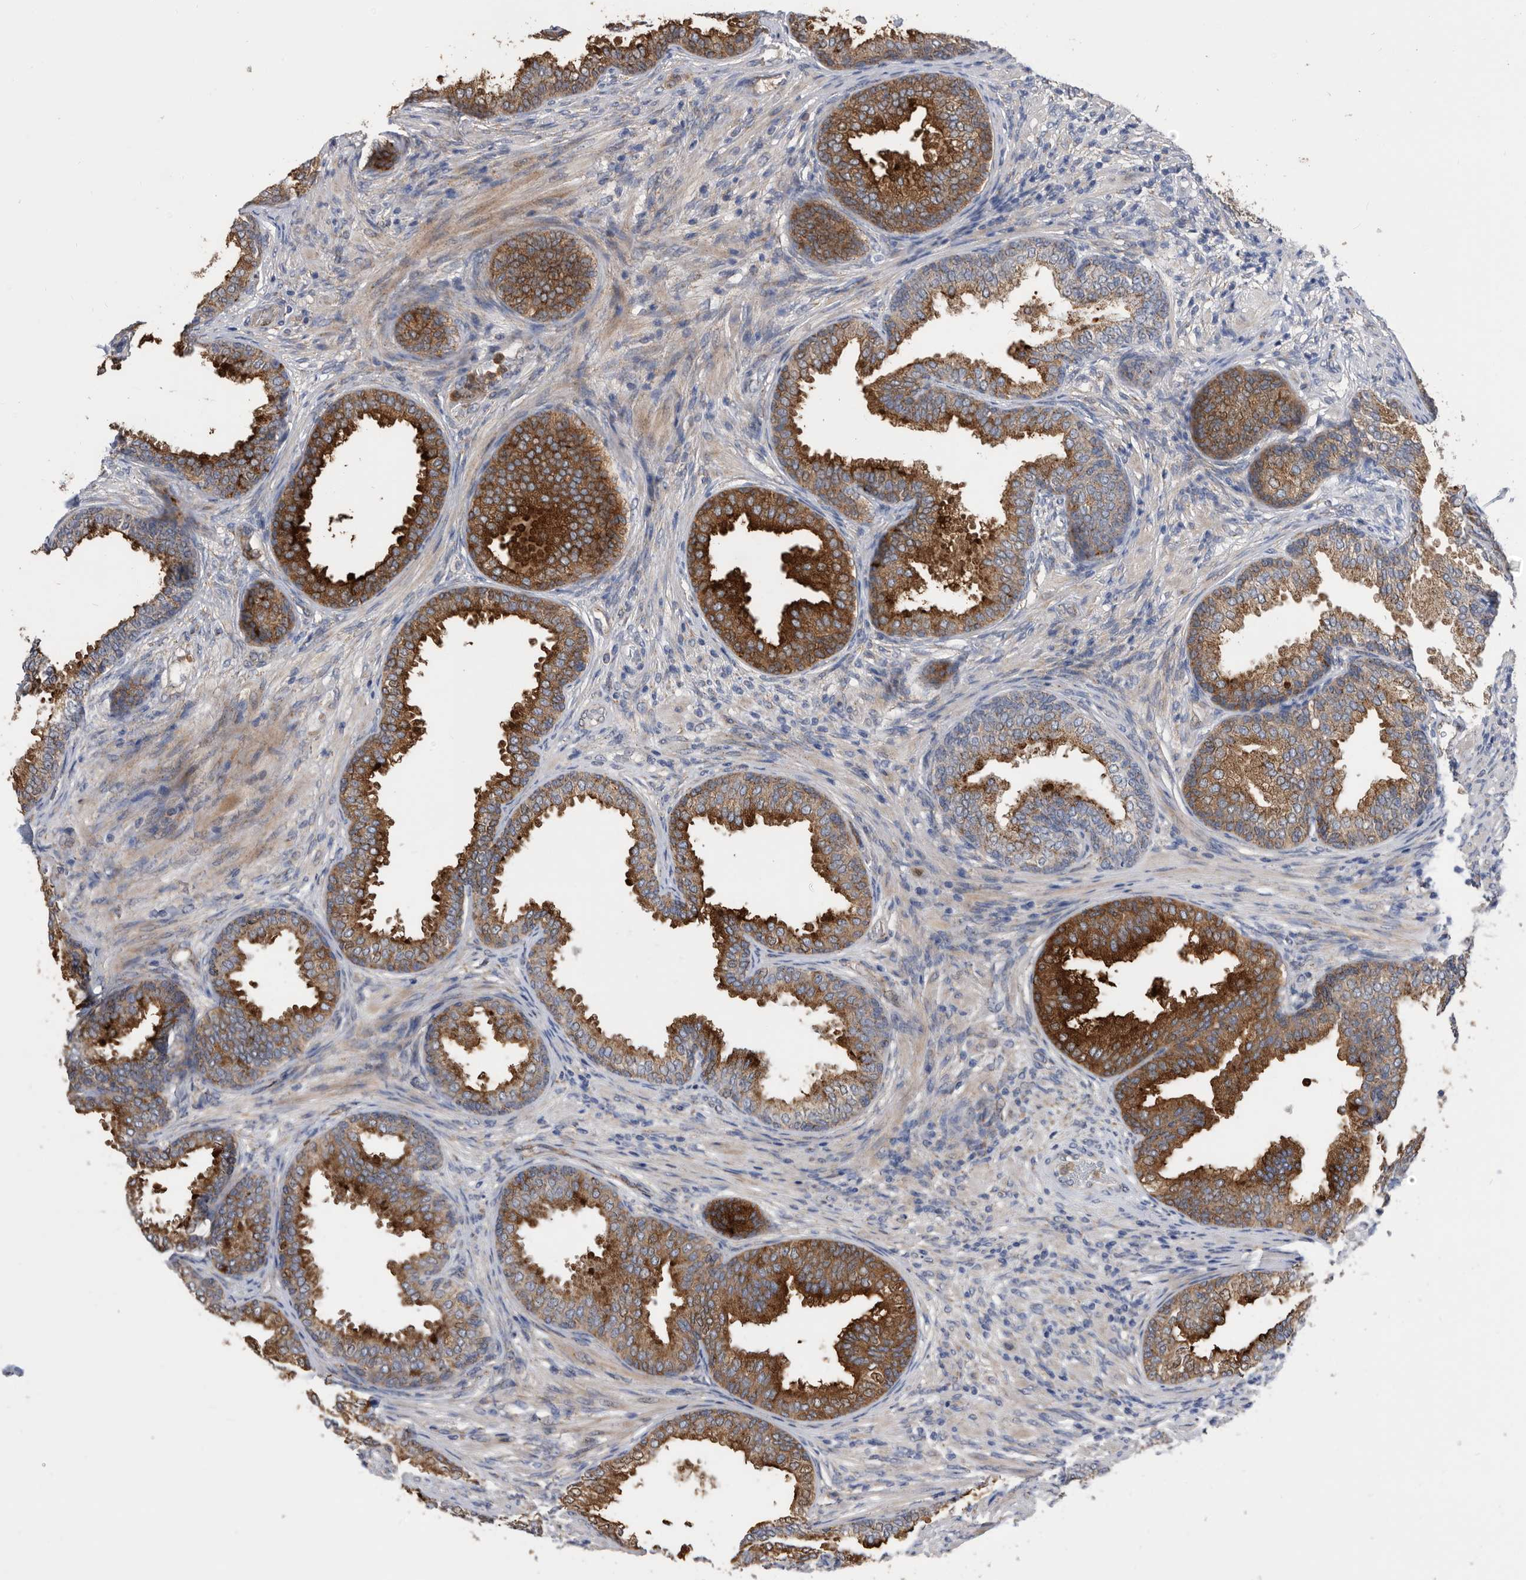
{"staining": {"intensity": "strong", "quantity": "25%-75%", "location": "cytoplasmic/membranous"}, "tissue": "prostate", "cell_type": "Glandular cells", "image_type": "normal", "snomed": [{"axis": "morphology", "description": "Normal tissue, NOS"}, {"axis": "topography", "description": "Prostate"}], "caption": "Immunohistochemistry (IHC) staining of normal prostate, which reveals high levels of strong cytoplasmic/membranous staining in approximately 25%-75% of glandular cells indicating strong cytoplasmic/membranous protein positivity. The staining was performed using DAB (brown) for protein detection and nuclei were counterstained in hematoxylin (blue).", "gene": "CRISPLD2", "patient": {"sex": "male", "age": 76}}